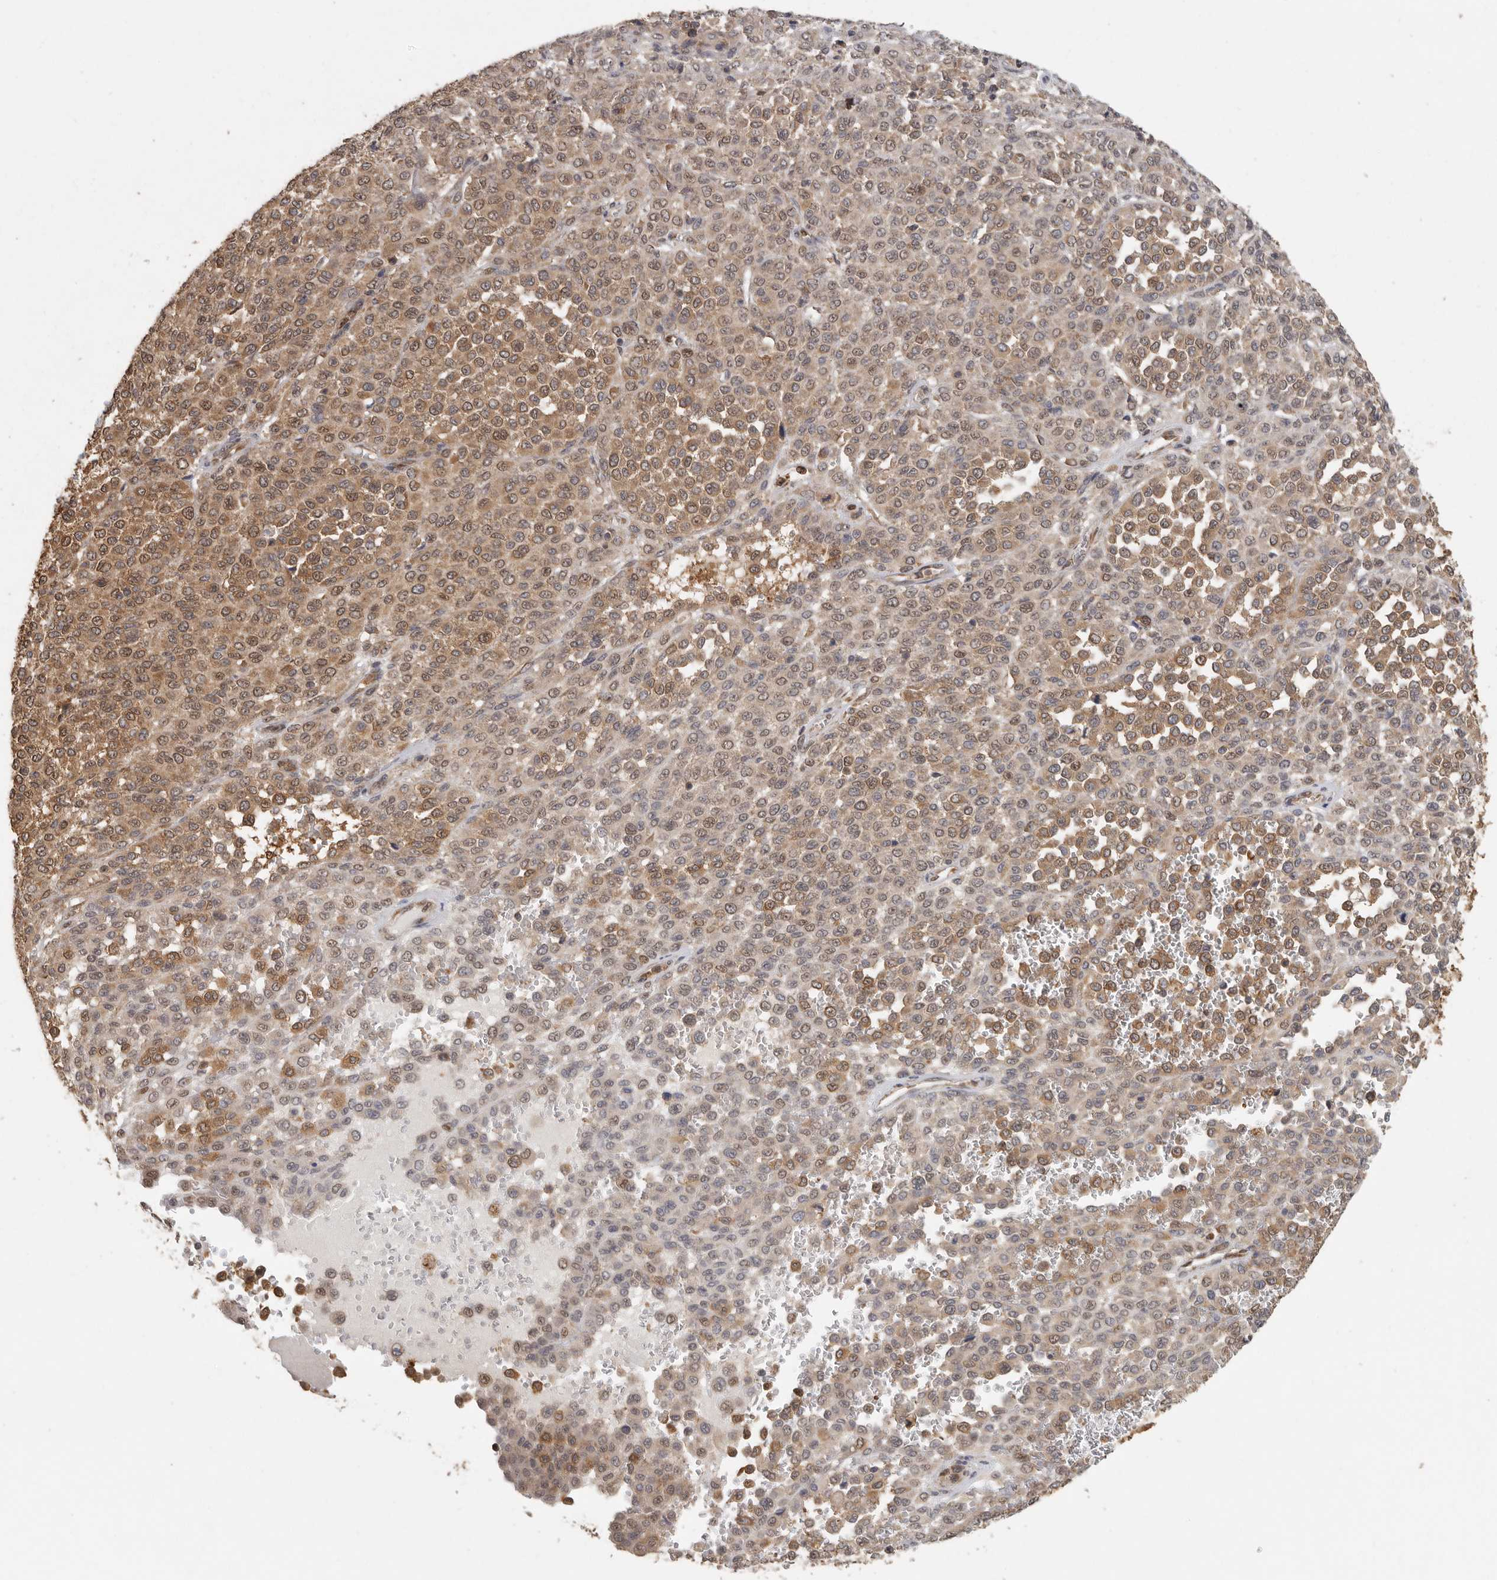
{"staining": {"intensity": "moderate", "quantity": ">75%", "location": "cytoplasmic/membranous,nuclear"}, "tissue": "melanoma", "cell_type": "Tumor cells", "image_type": "cancer", "snomed": [{"axis": "morphology", "description": "Malignant melanoma, Metastatic site"}, {"axis": "topography", "description": "Pancreas"}], "caption": "High-magnification brightfield microscopy of melanoma stained with DAB (3,3'-diaminobenzidine) (brown) and counterstained with hematoxylin (blue). tumor cells exhibit moderate cytoplasmic/membranous and nuclear staining is appreciated in about>75% of cells.", "gene": "CCT8", "patient": {"sex": "female", "age": 30}}